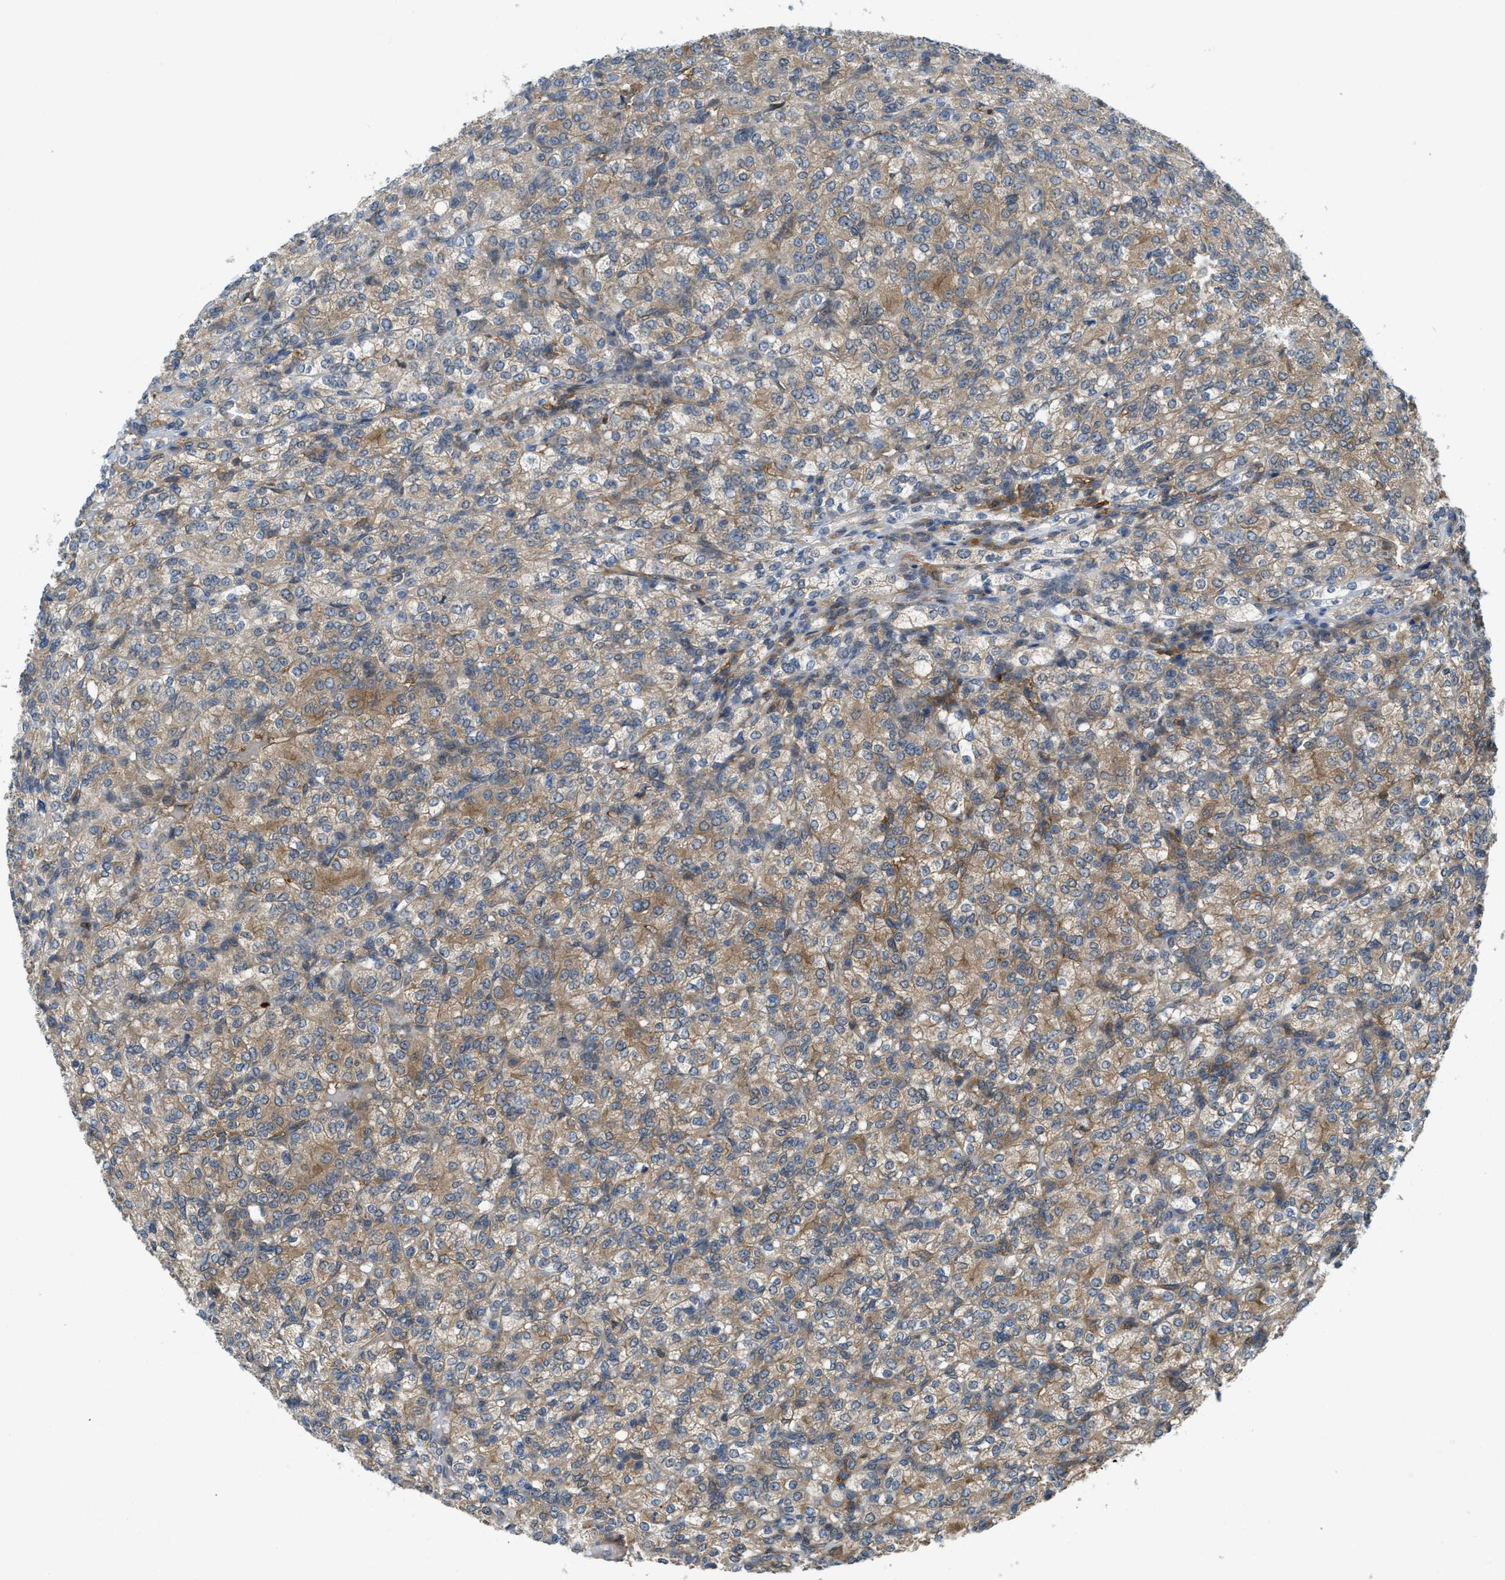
{"staining": {"intensity": "moderate", "quantity": ">75%", "location": "cytoplasmic/membranous"}, "tissue": "renal cancer", "cell_type": "Tumor cells", "image_type": "cancer", "snomed": [{"axis": "morphology", "description": "Adenocarcinoma, NOS"}, {"axis": "topography", "description": "Kidney"}], "caption": "The immunohistochemical stain labels moderate cytoplasmic/membranous positivity in tumor cells of renal adenocarcinoma tissue. Using DAB (brown) and hematoxylin (blue) stains, captured at high magnification using brightfield microscopy.", "gene": "BAZ2B", "patient": {"sex": "male", "age": 77}}